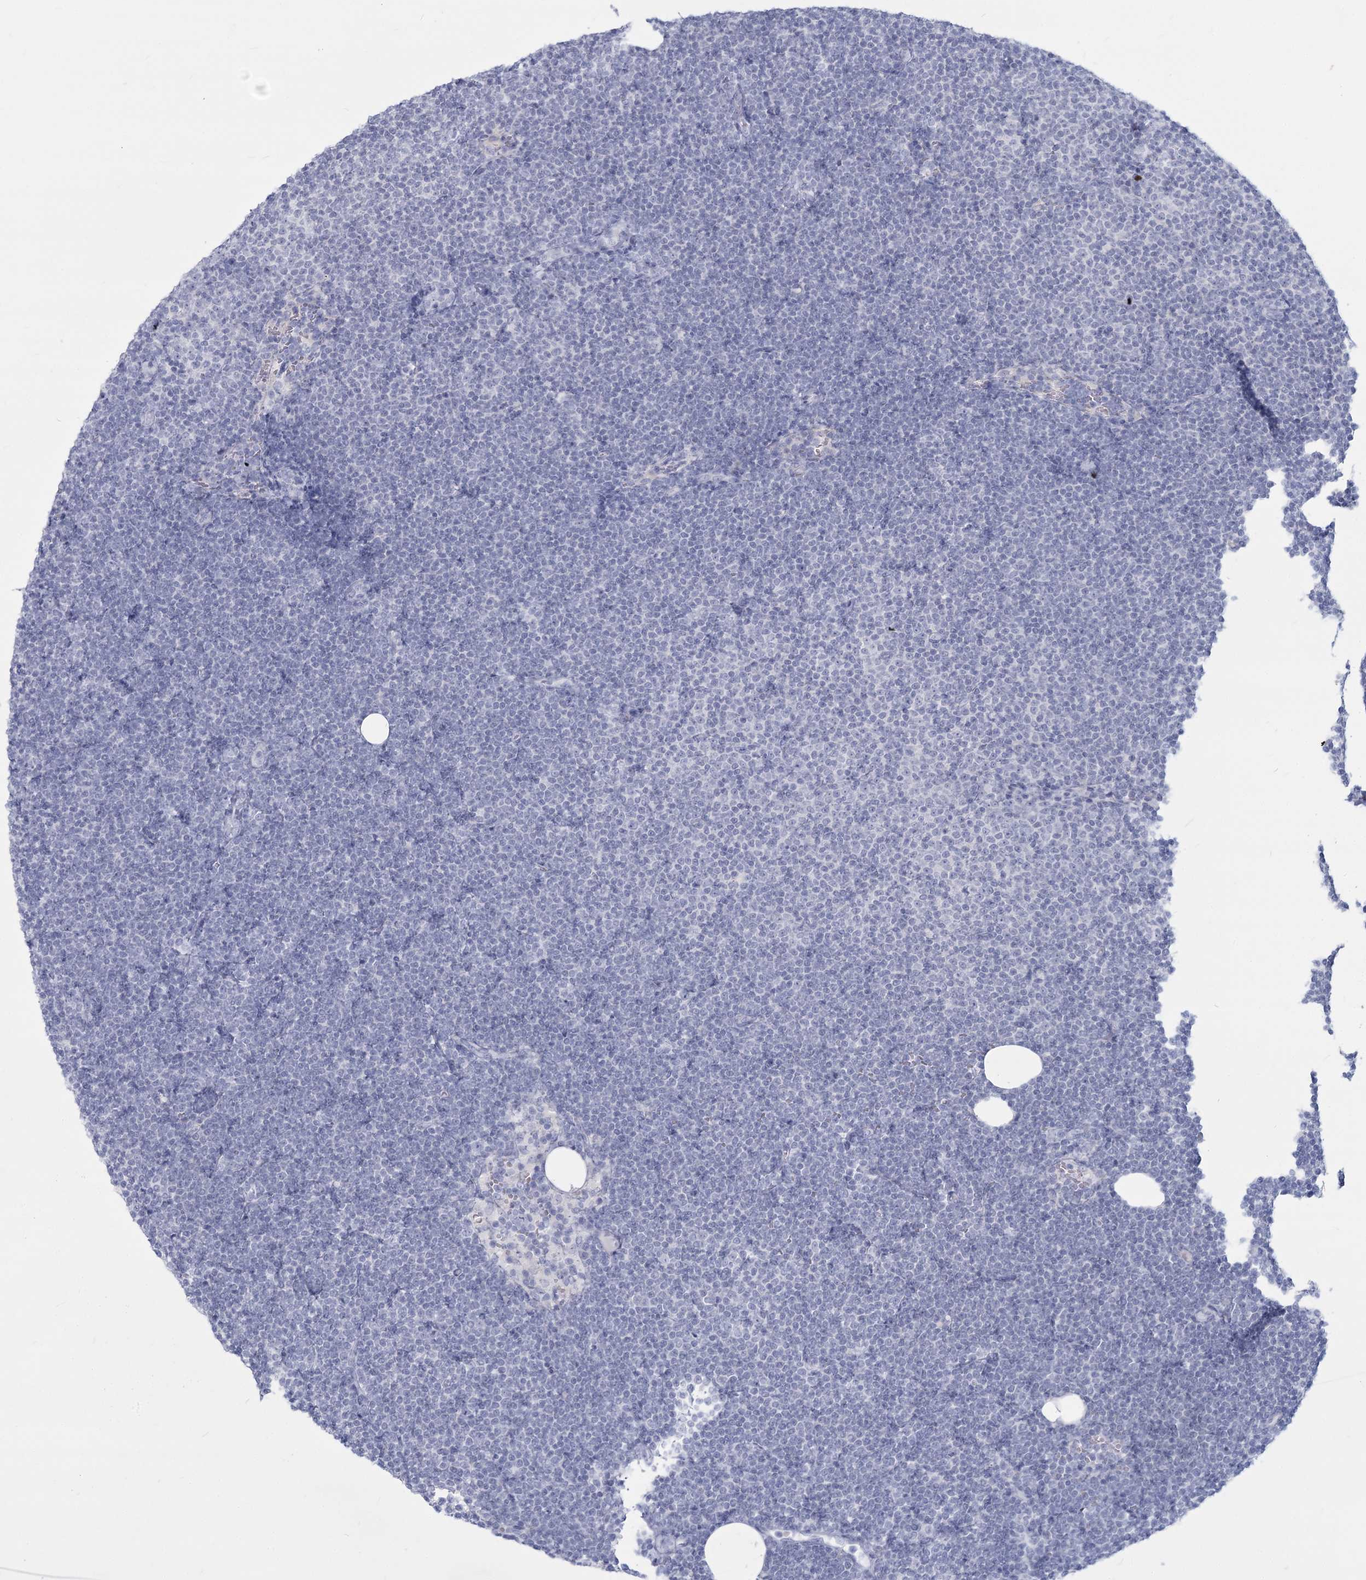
{"staining": {"intensity": "negative", "quantity": "none", "location": "none"}, "tissue": "lymphoma", "cell_type": "Tumor cells", "image_type": "cancer", "snomed": [{"axis": "morphology", "description": "Malignant lymphoma, non-Hodgkin's type, Low grade"}, {"axis": "topography", "description": "Lymph node"}], "caption": "A micrograph of lymphoma stained for a protein shows no brown staining in tumor cells.", "gene": "SLC6A19", "patient": {"sex": "female", "age": 53}}